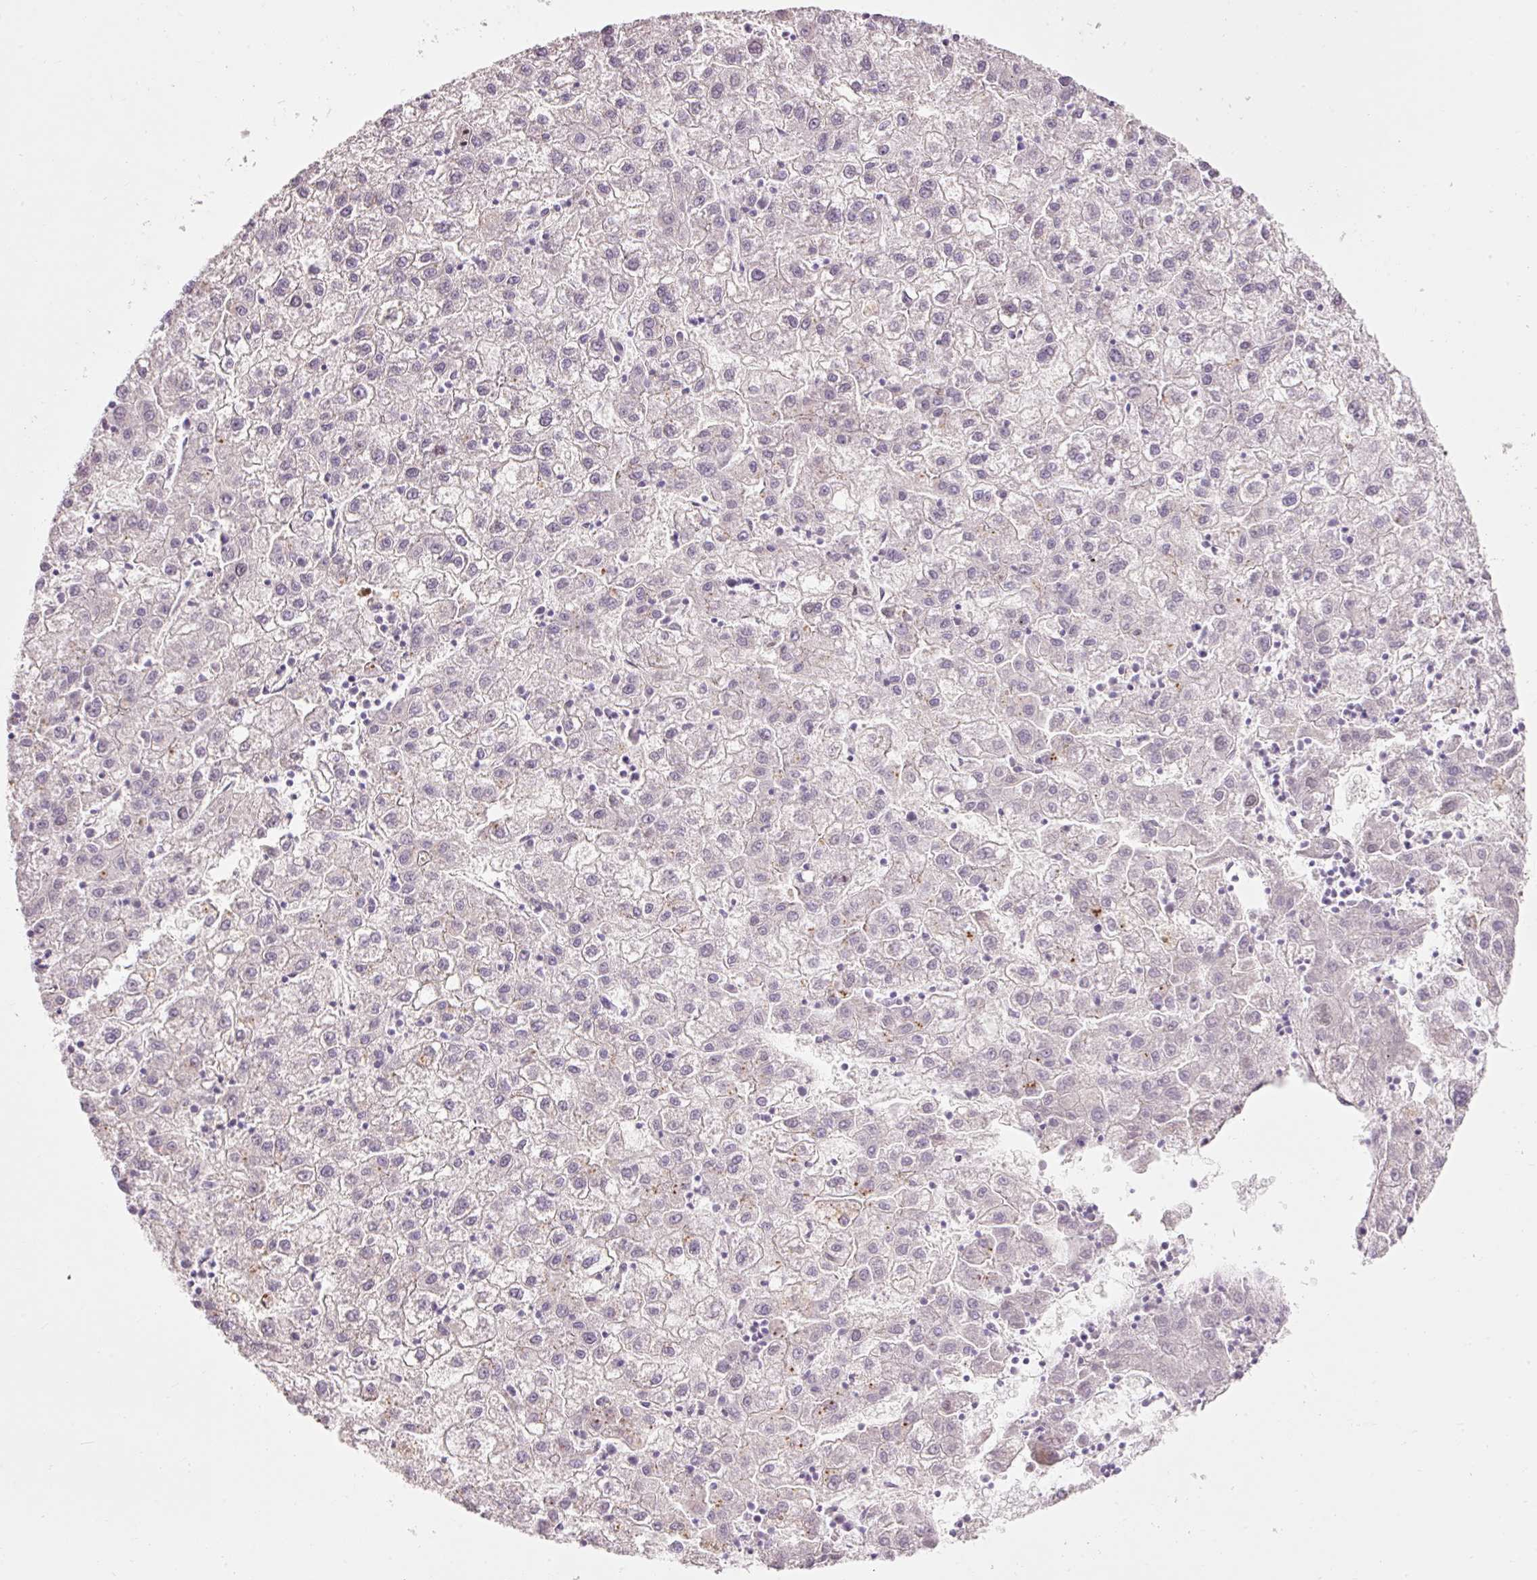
{"staining": {"intensity": "negative", "quantity": "none", "location": "none"}, "tissue": "liver cancer", "cell_type": "Tumor cells", "image_type": "cancer", "snomed": [{"axis": "morphology", "description": "Carcinoma, Hepatocellular, NOS"}, {"axis": "topography", "description": "Liver"}], "caption": "IHC of liver cancer (hepatocellular carcinoma) demonstrates no staining in tumor cells.", "gene": "DHRS11", "patient": {"sex": "male", "age": 72}}